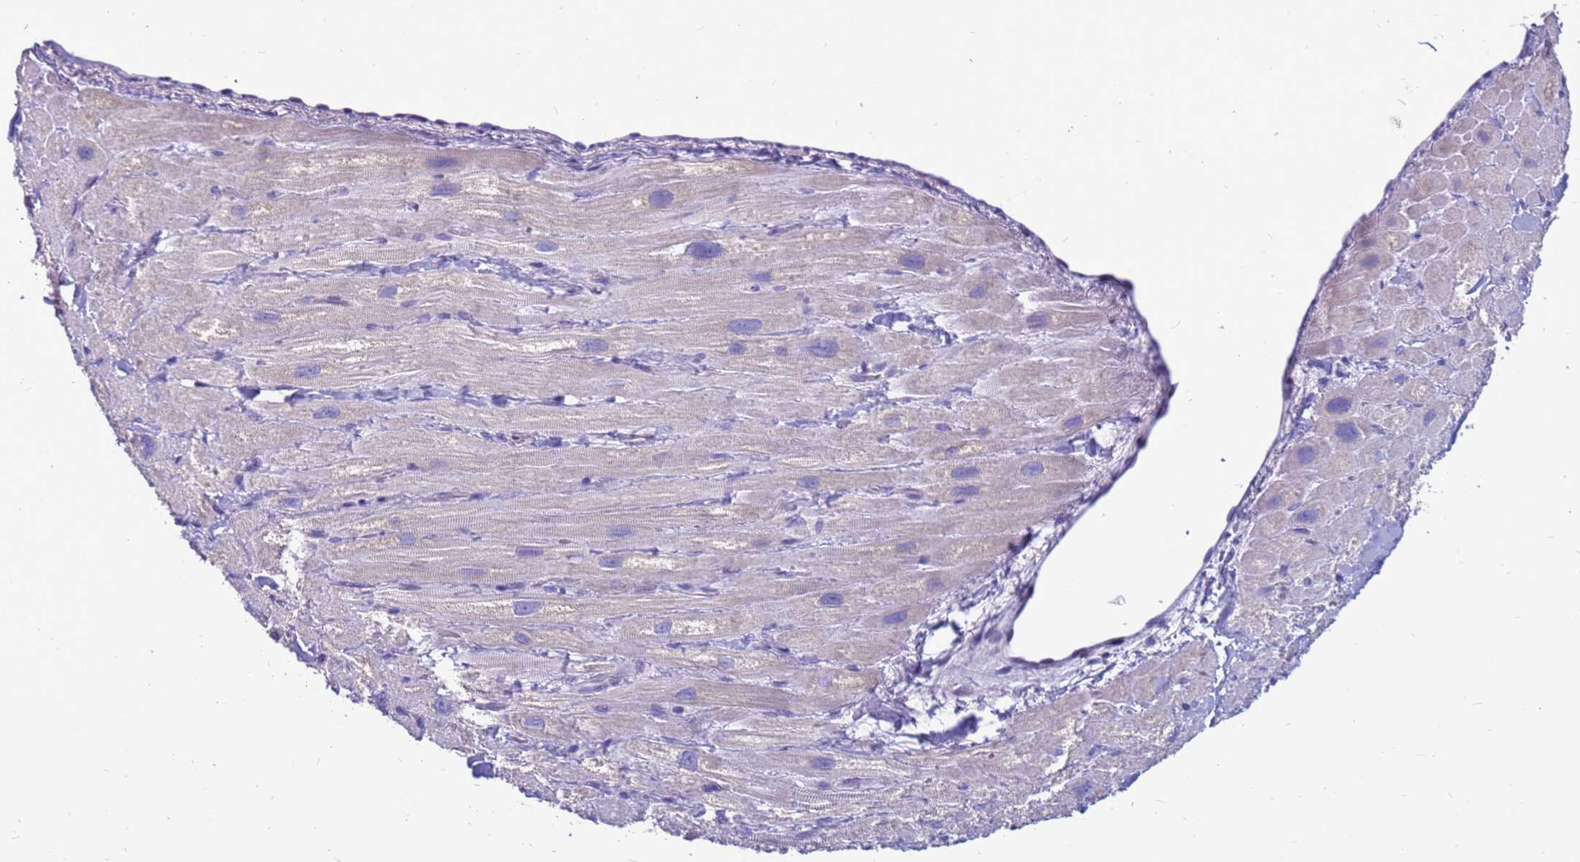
{"staining": {"intensity": "weak", "quantity": "<25%", "location": "cytoplasmic/membranous"}, "tissue": "heart muscle", "cell_type": "Cardiomyocytes", "image_type": "normal", "snomed": [{"axis": "morphology", "description": "Normal tissue, NOS"}, {"axis": "topography", "description": "Heart"}], "caption": "High power microscopy micrograph of an immunohistochemistry image of benign heart muscle, revealing no significant expression in cardiomyocytes. (Immunohistochemistry (ihc), brightfield microscopy, high magnification).", "gene": "PDE10A", "patient": {"sex": "male", "age": 65}}